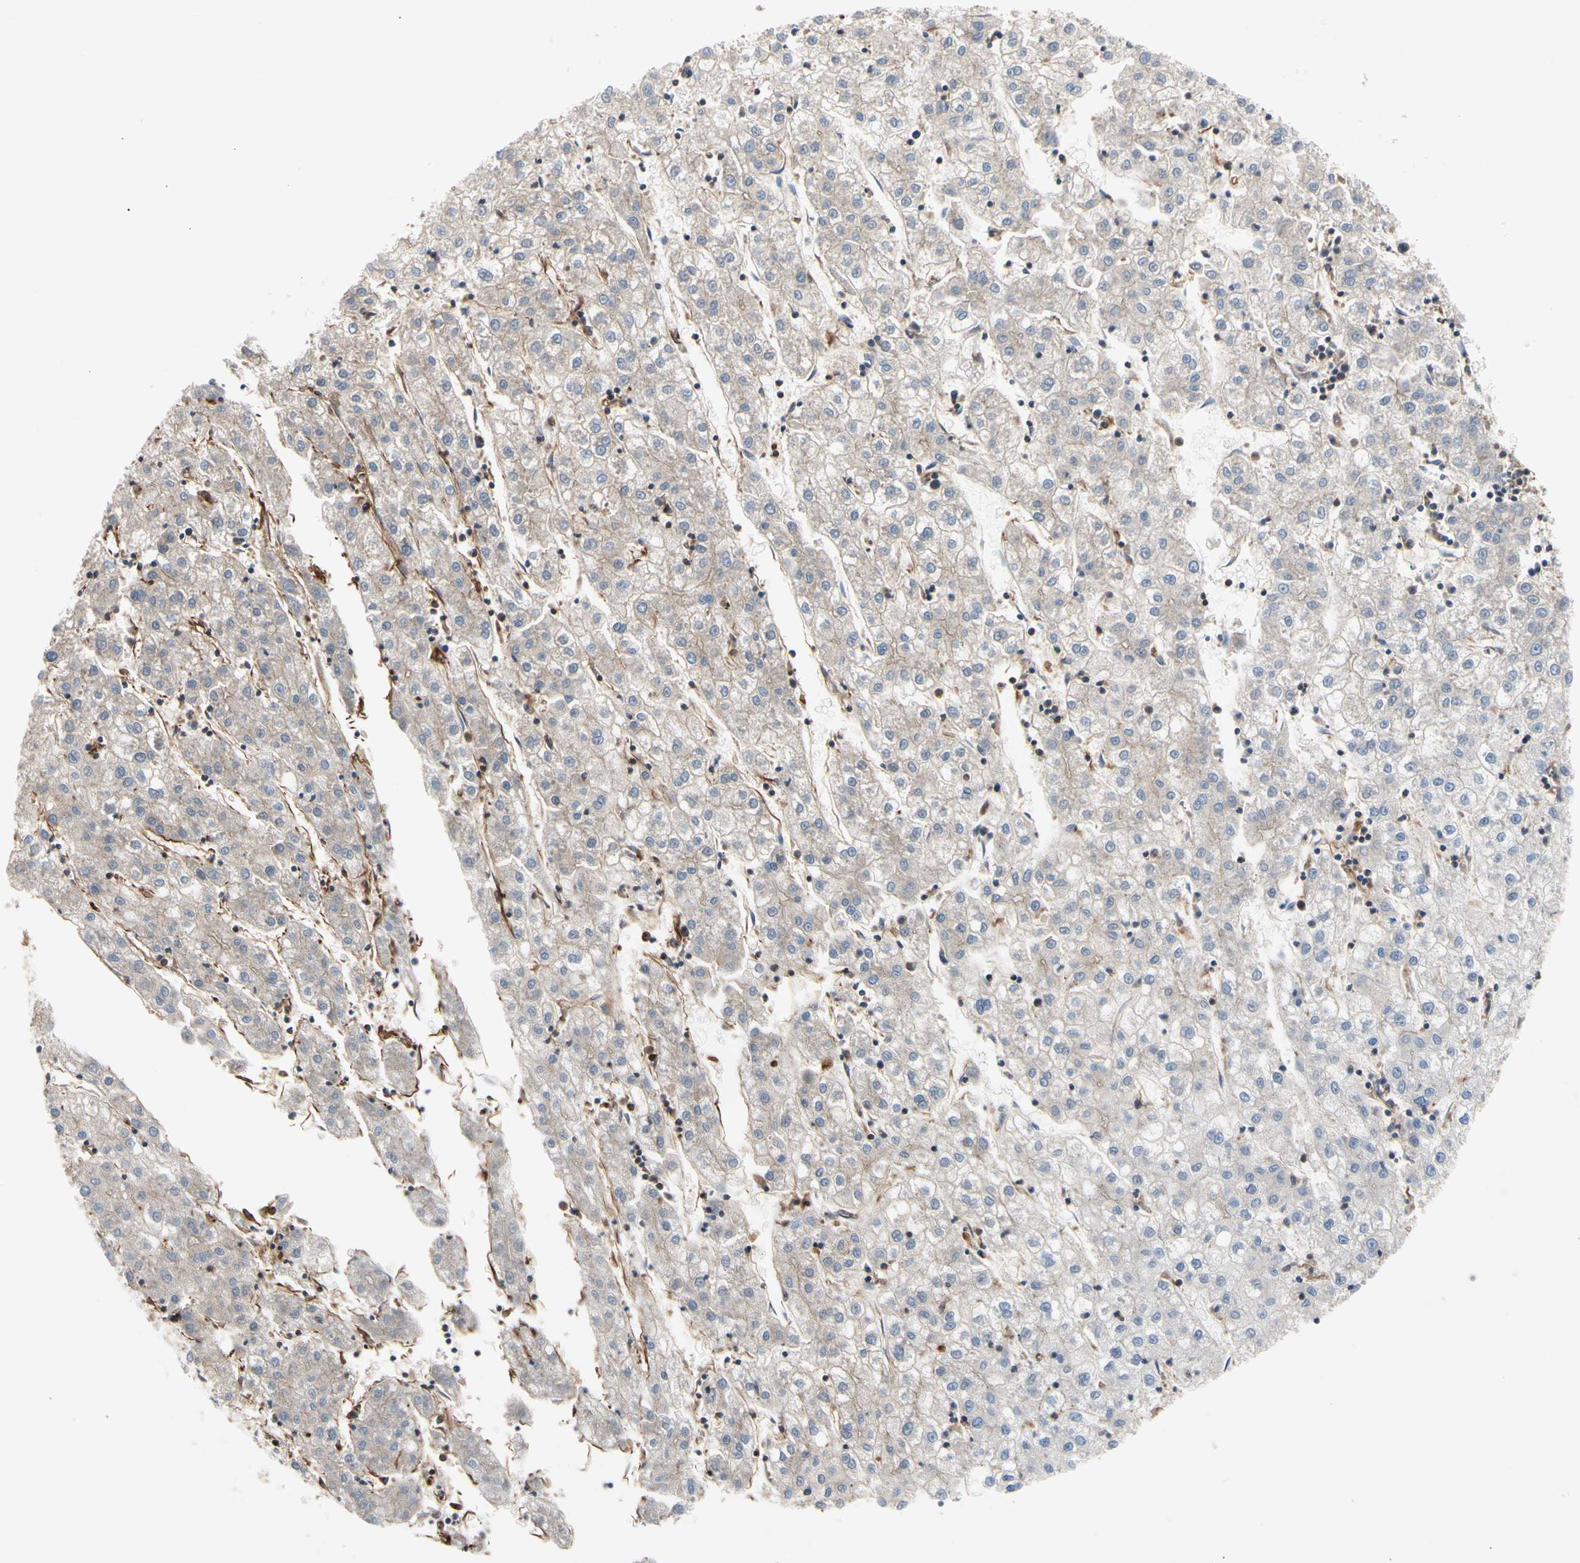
{"staining": {"intensity": "weak", "quantity": "<25%", "location": "cytoplasmic/membranous"}, "tissue": "liver cancer", "cell_type": "Tumor cells", "image_type": "cancer", "snomed": [{"axis": "morphology", "description": "Carcinoma, Hepatocellular, NOS"}, {"axis": "topography", "description": "Liver"}], "caption": "Human hepatocellular carcinoma (liver) stained for a protein using IHC demonstrates no expression in tumor cells.", "gene": "ROCK1", "patient": {"sex": "male", "age": 72}}